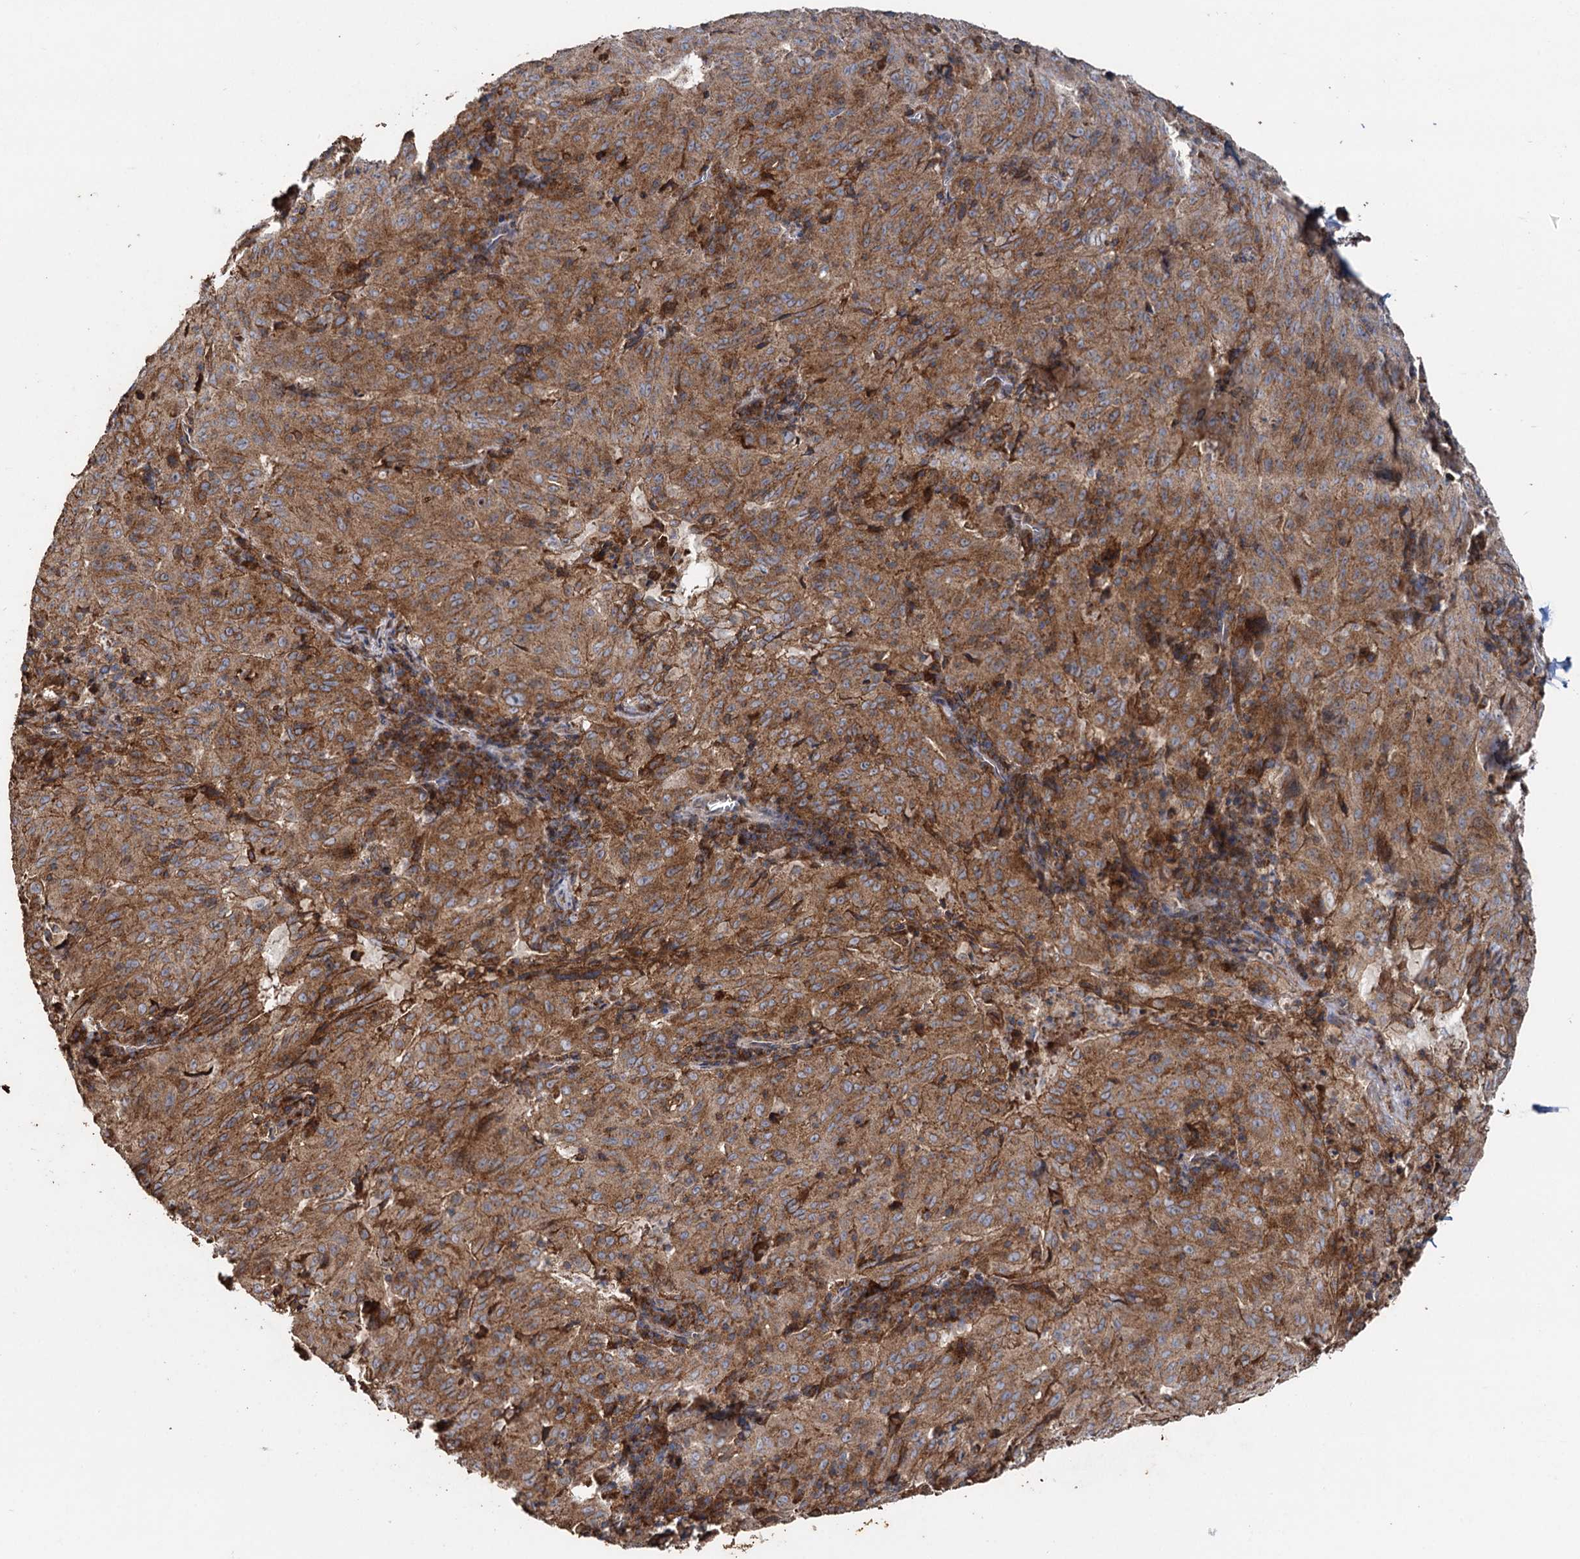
{"staining": {"intensity": "moderate", "quantity": ">75%", "location": "cytoplasmic/membranous"}, "tissue": "pancreatic cancer", "cell_type": "Tumor cells", "image_type": "cancer", "snomed": [{"axis": "morphology", "description": "Adenocarcinoma, NOS"}, {"axis": "topography", "description": "Pancreas"}], "caption": "DAB immunohistochemical staining of adenocarcinoma (pancreatic) shows moderate cytoplasmic/membranous protein positivity in about >75% of tumor cells.", "gene": "NOTCH2NLA", "patient": {"sex": "male", "age": 63}}